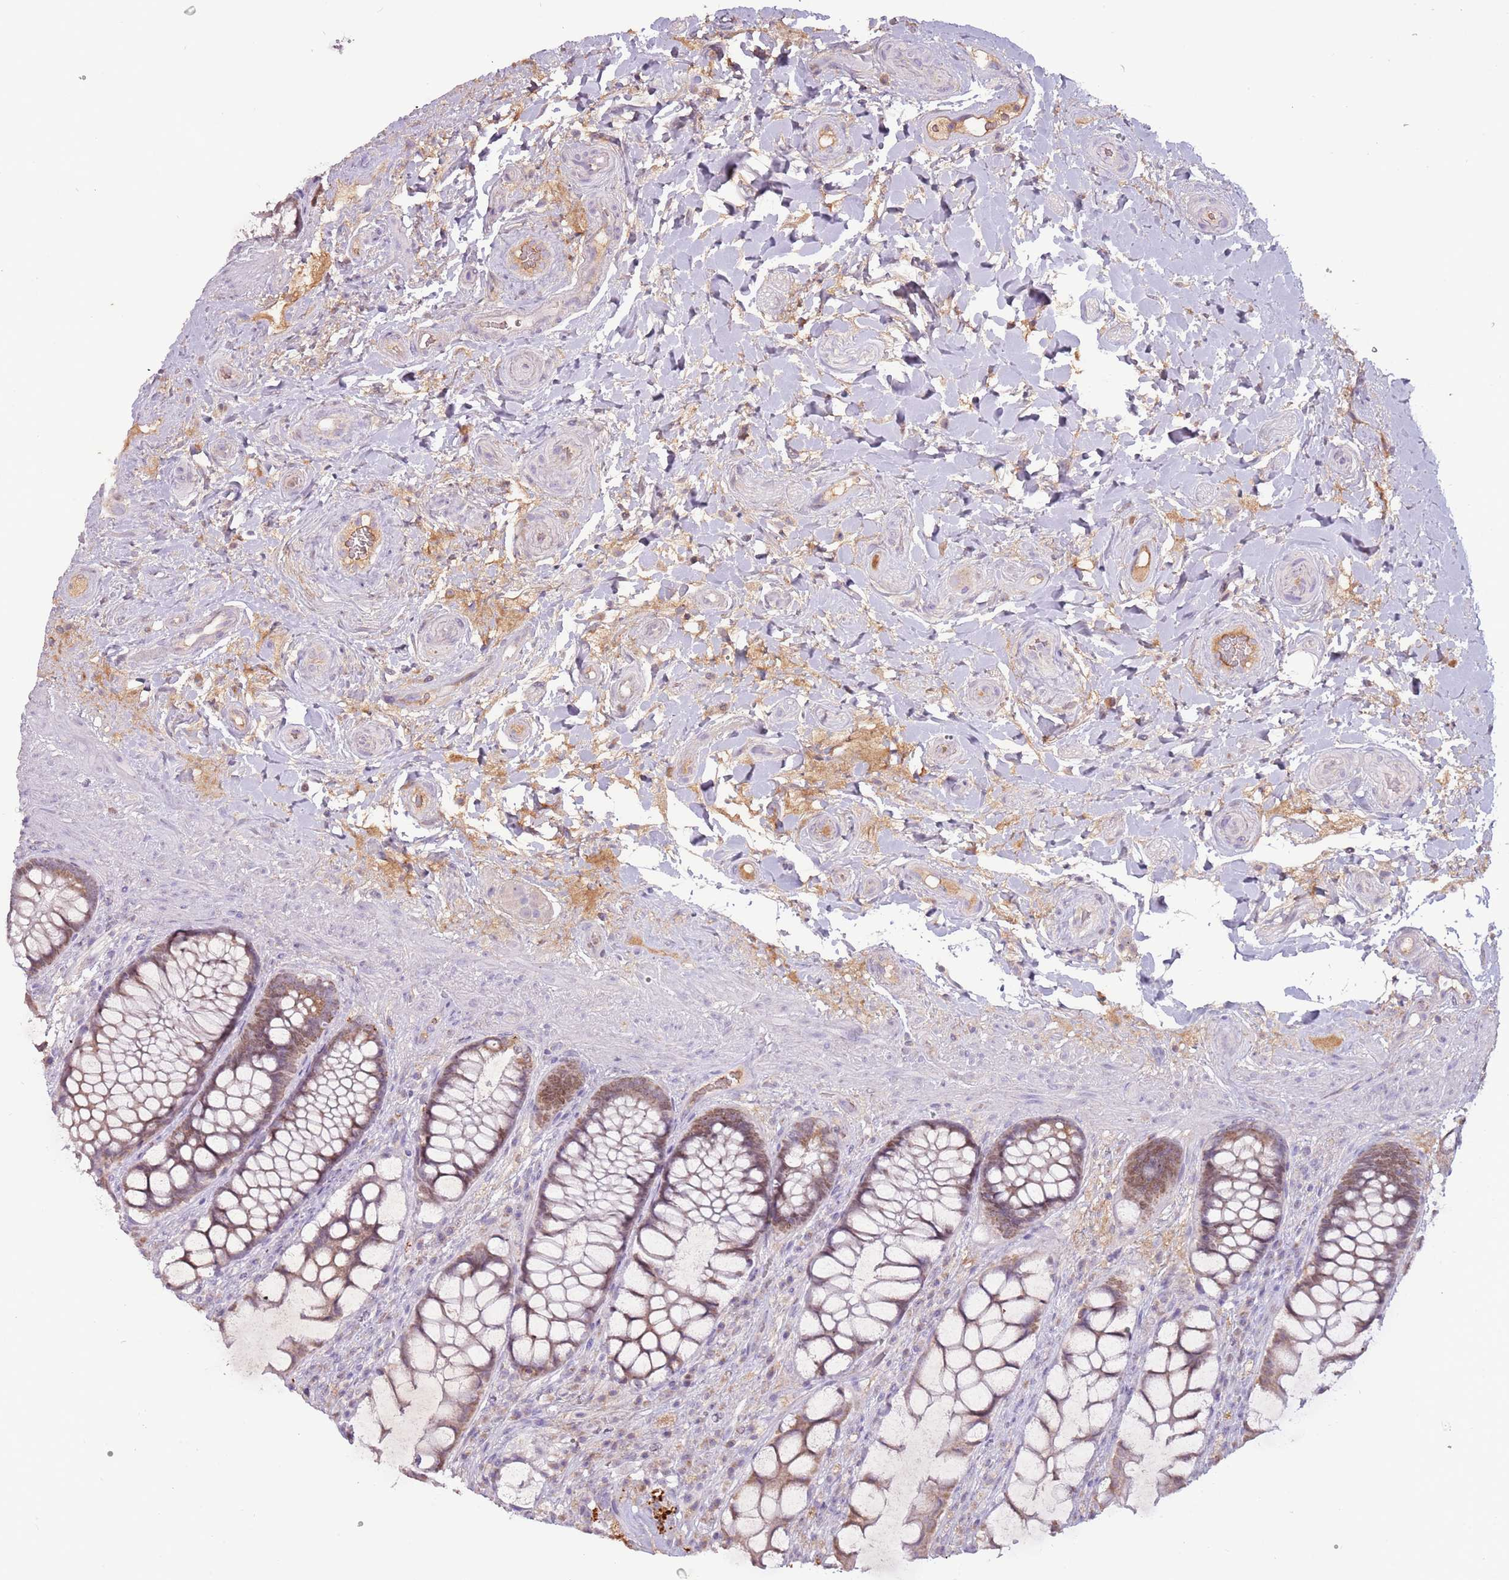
{"staining": {"intensity": "moderate", "quantity": "25%-75%", "location": "nuclear"}, "tissue": "rectum", "cell_type": "Glandular cells", "image_type": "normal", "snomed": [{"axis": "morphology", "description": "Normal tissue, NOS"}, {"axis": "topography", "description": "Rectum"}], "caption": "Brown immunohistochemical staining in normal rectum demonstrates moderate nuclear positivity in about 25%-75% of glandular cells.", "gene": "SYS1", "patient": {"sex": "female", "age": 58}}